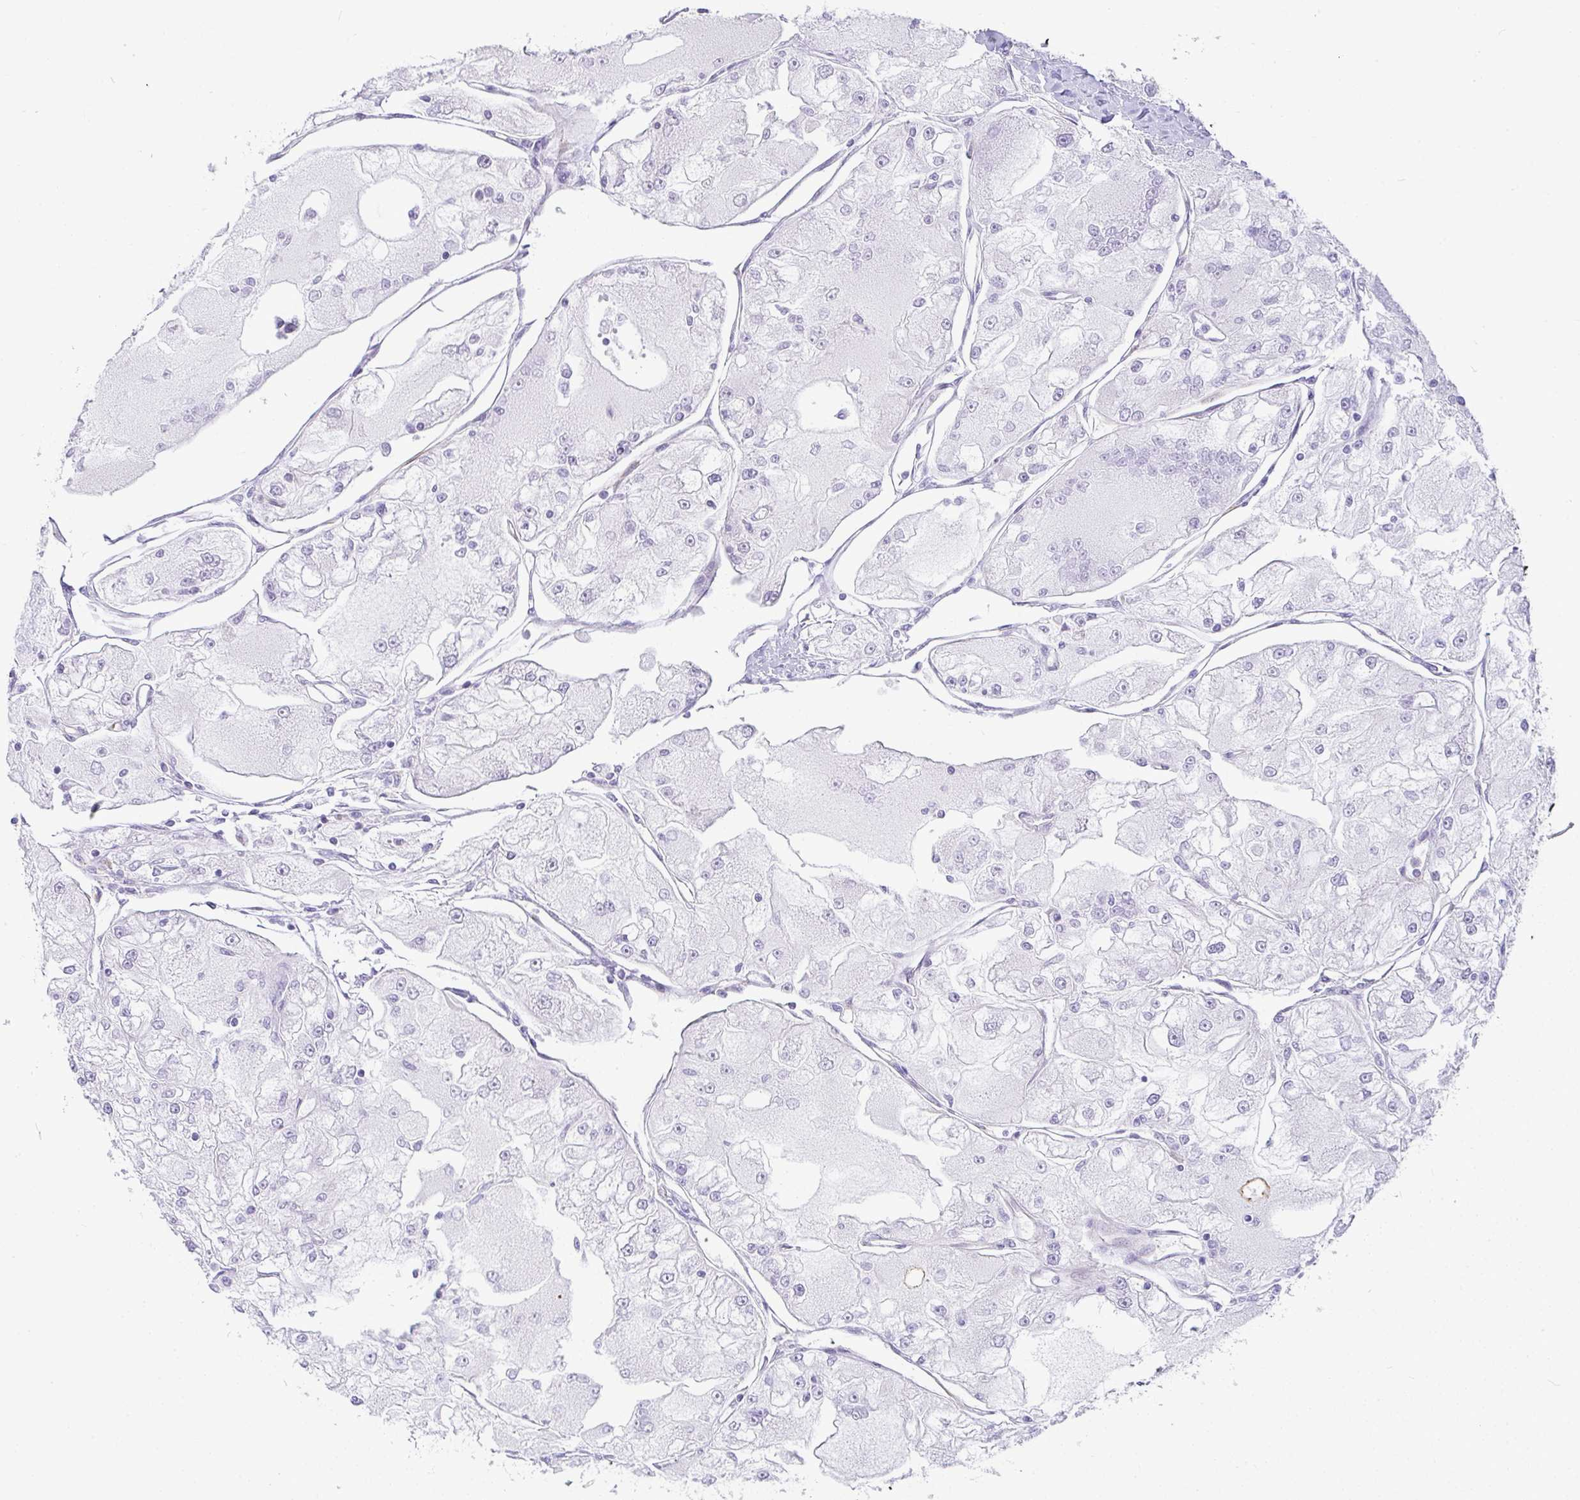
{"staining": {"intensity": "negative", "quantity": "none", "location": "none"}, "tissue": "renal cancer", "cell_type": "Tumor cells", "image_type": "cancer", "snomed": [{"axis": "morphology", "description": "Adenocarcinoma, NOS"}, {"axis": "topography", "description": "Kidney"}], "caption": "Human renal cancer stained for a protein using immunohistochemistry shows no expression in tumor cells.", "gene": "LIPE", "patient": {"sex": "female", "age": 72}}